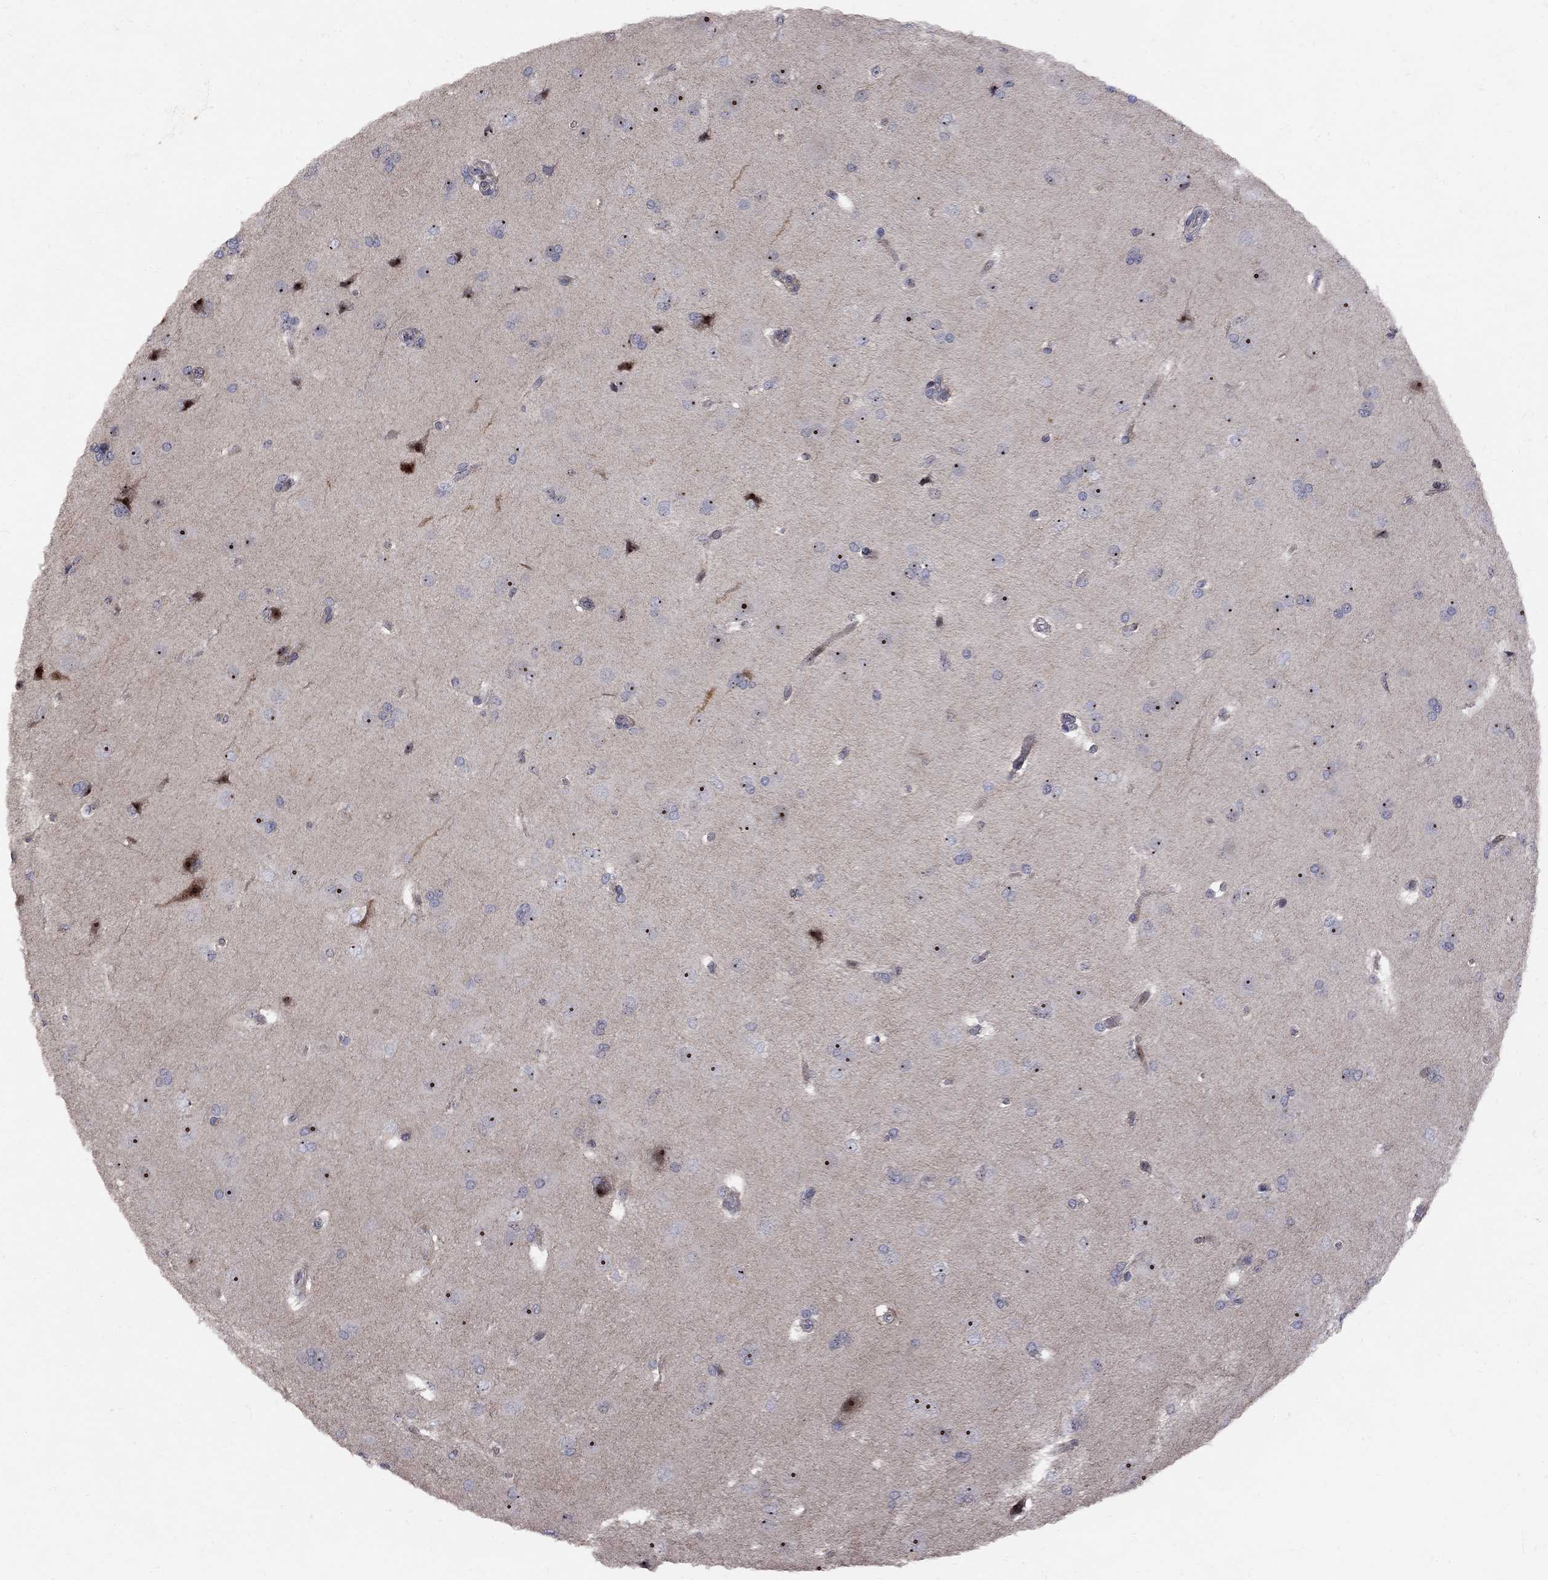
{"staining": {"intensity": "strong", "quantity": "<25%", "location": "nuclear"}, "tissue": "glioma", "cell_type": "Tumor cells", "image_type": "cancer", "snomed": [{"axis": "morphology", "description": "Glioma, malignant, Low grade"}, {"axis": "topography", "description": "Brain"}], "caption": "Human malignant glioma (low-grade) stained with a brown dye reveals strong nuclear positive positivity in approximately <25% of tumor cells.", "gene": "DHX33", "patient": {"sex": "female", "age": 32}}